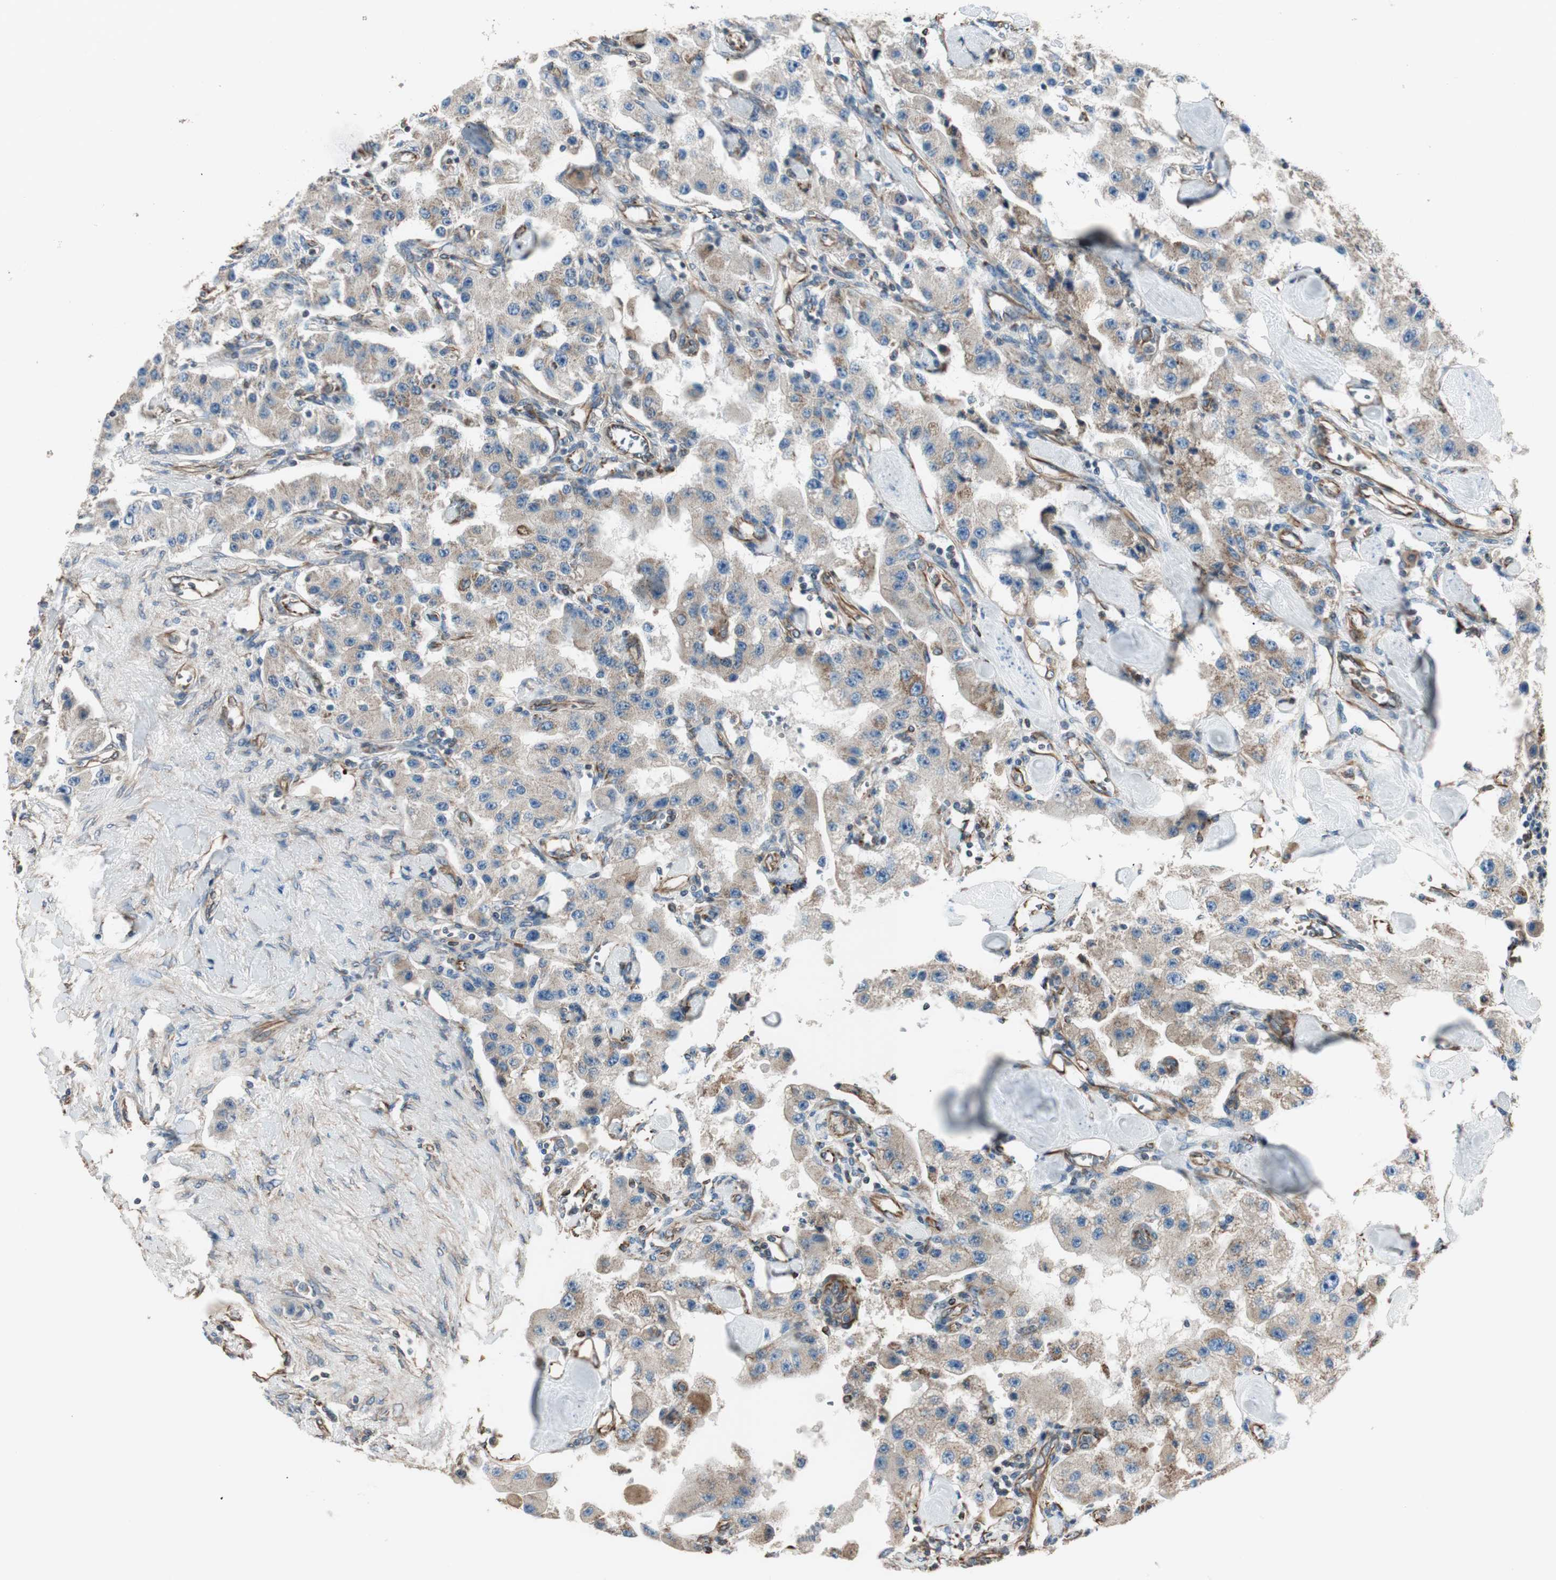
{"staining": {"intensity": "weak", "quantity": "25%-75%", "location": "cytoplasmic/membranous"}, "tissue": "carcinoid", "cell_type": "Tumor cells", "image_type": "cancer", "snomed": [{"axis": "morphology", "description": "Carcinoid, malignant, NOS"}, {"axis": "topography", "description": "Pancreas"}], "caption": "IHC (DAB (3,3'-diaminobenzidine)) staining of carcinoid exhibits weak cytoplasmic/membranous protein positivity in about 25%-75% of tumor cells.", "gene": "SRCIN1", "patient": {"sex": "male", "age": 41}}